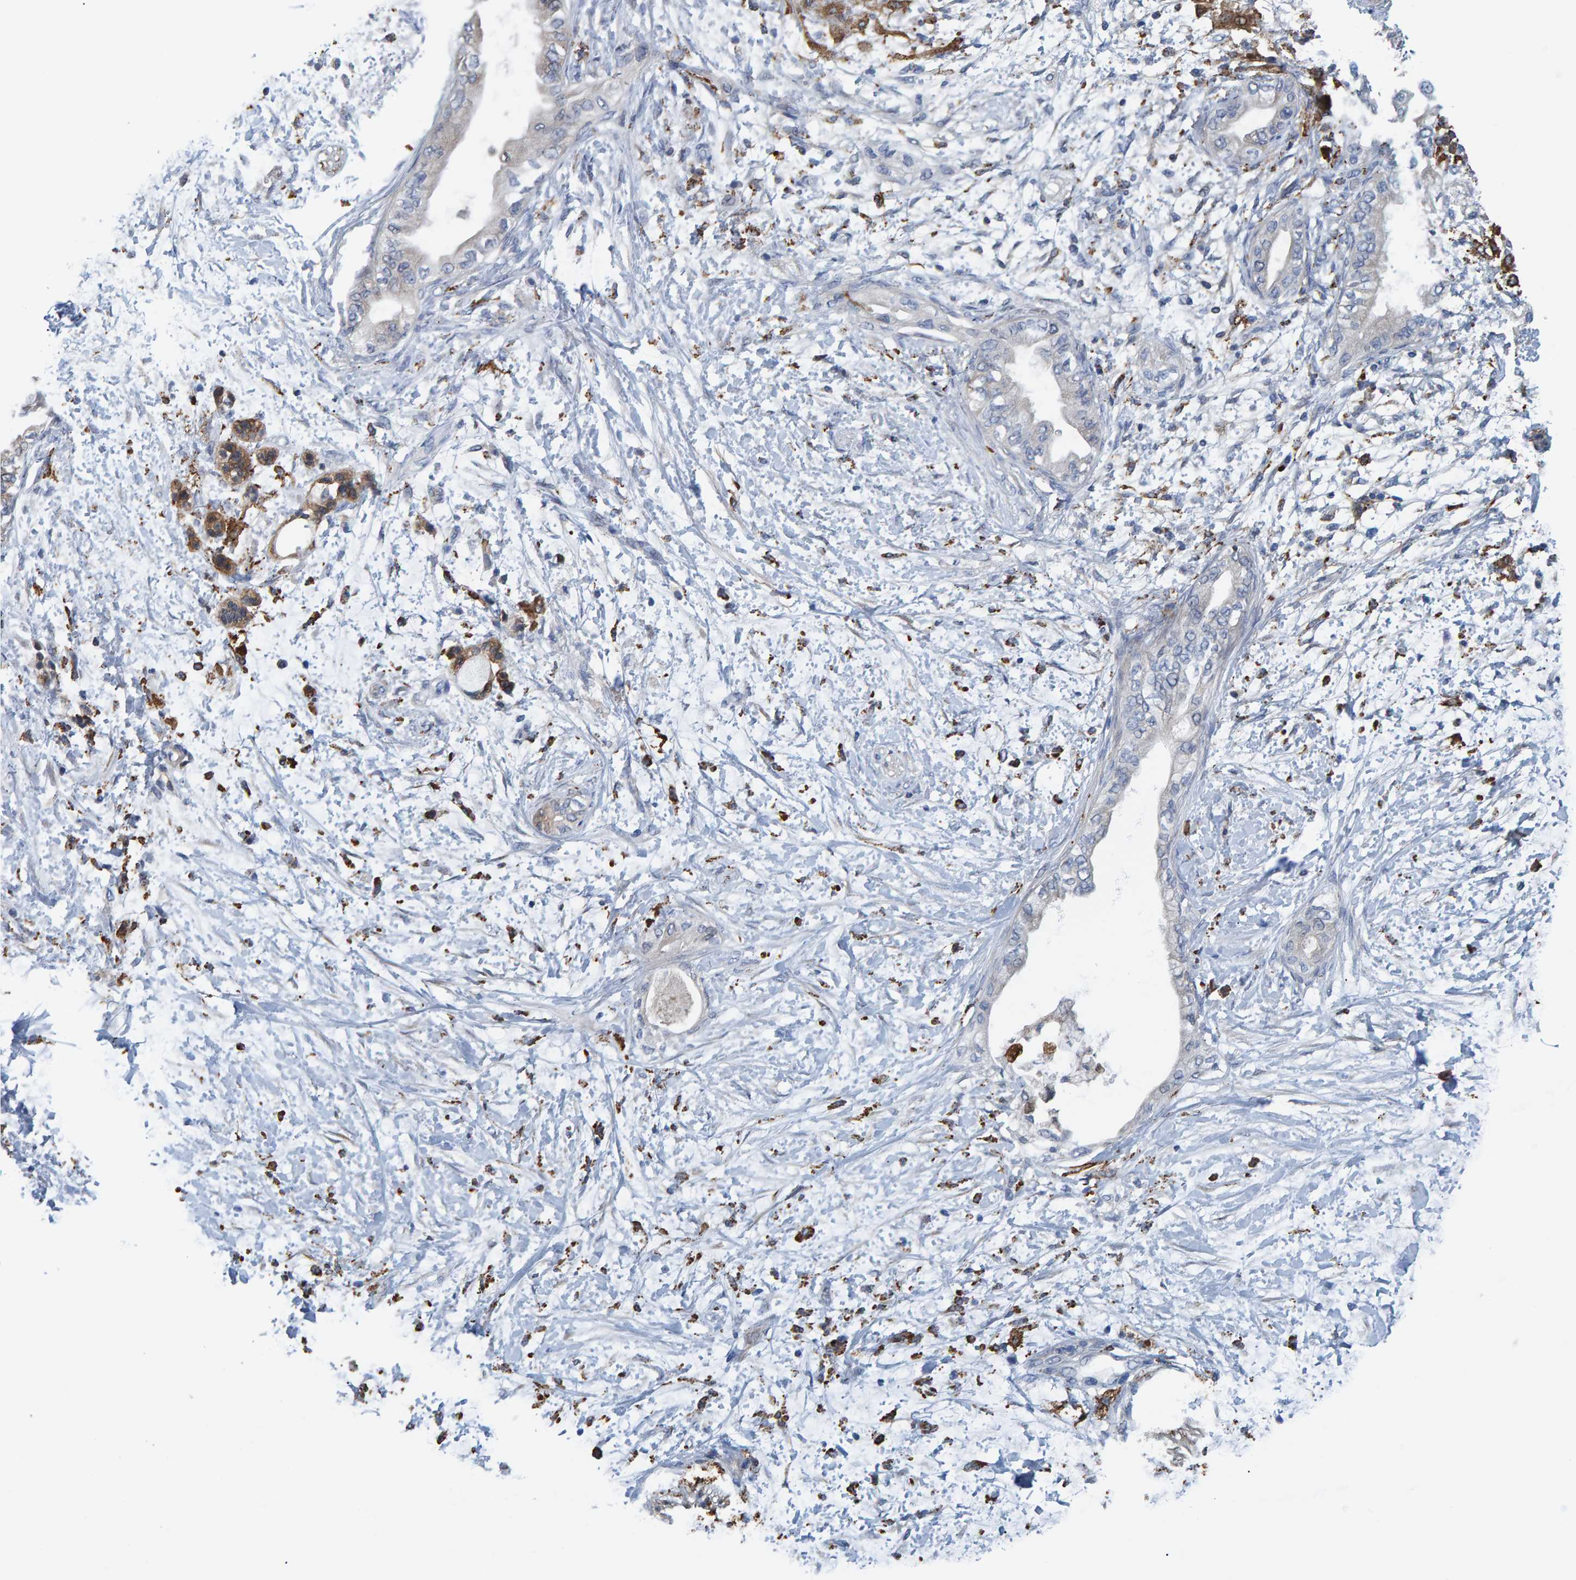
{"staining": {"intensity": "negative", "quantity": "none", "location": "none"}, "tissue": "adipose tissue", "cell_type": "Adipocytes", "image_type": "normal", "snomed": [{"axis": "morphology", "description": "Normal tissue, NOS"}, {"axis": "morphology", "description": "Adenocarcinoma, NOS"}, {"axis": "topography", "description": "Duodenum"}, {"axis": "topography", "description": "Peripheral nerve tissue"}], "caption": "Immunohistochemistry (IHC) image of unremarkable adipose tissue stained for a protein (brown), which exhibits no expression in adipocytes.", "gene": "IDO1", "patient": {"sex": "female", "age": 60}}